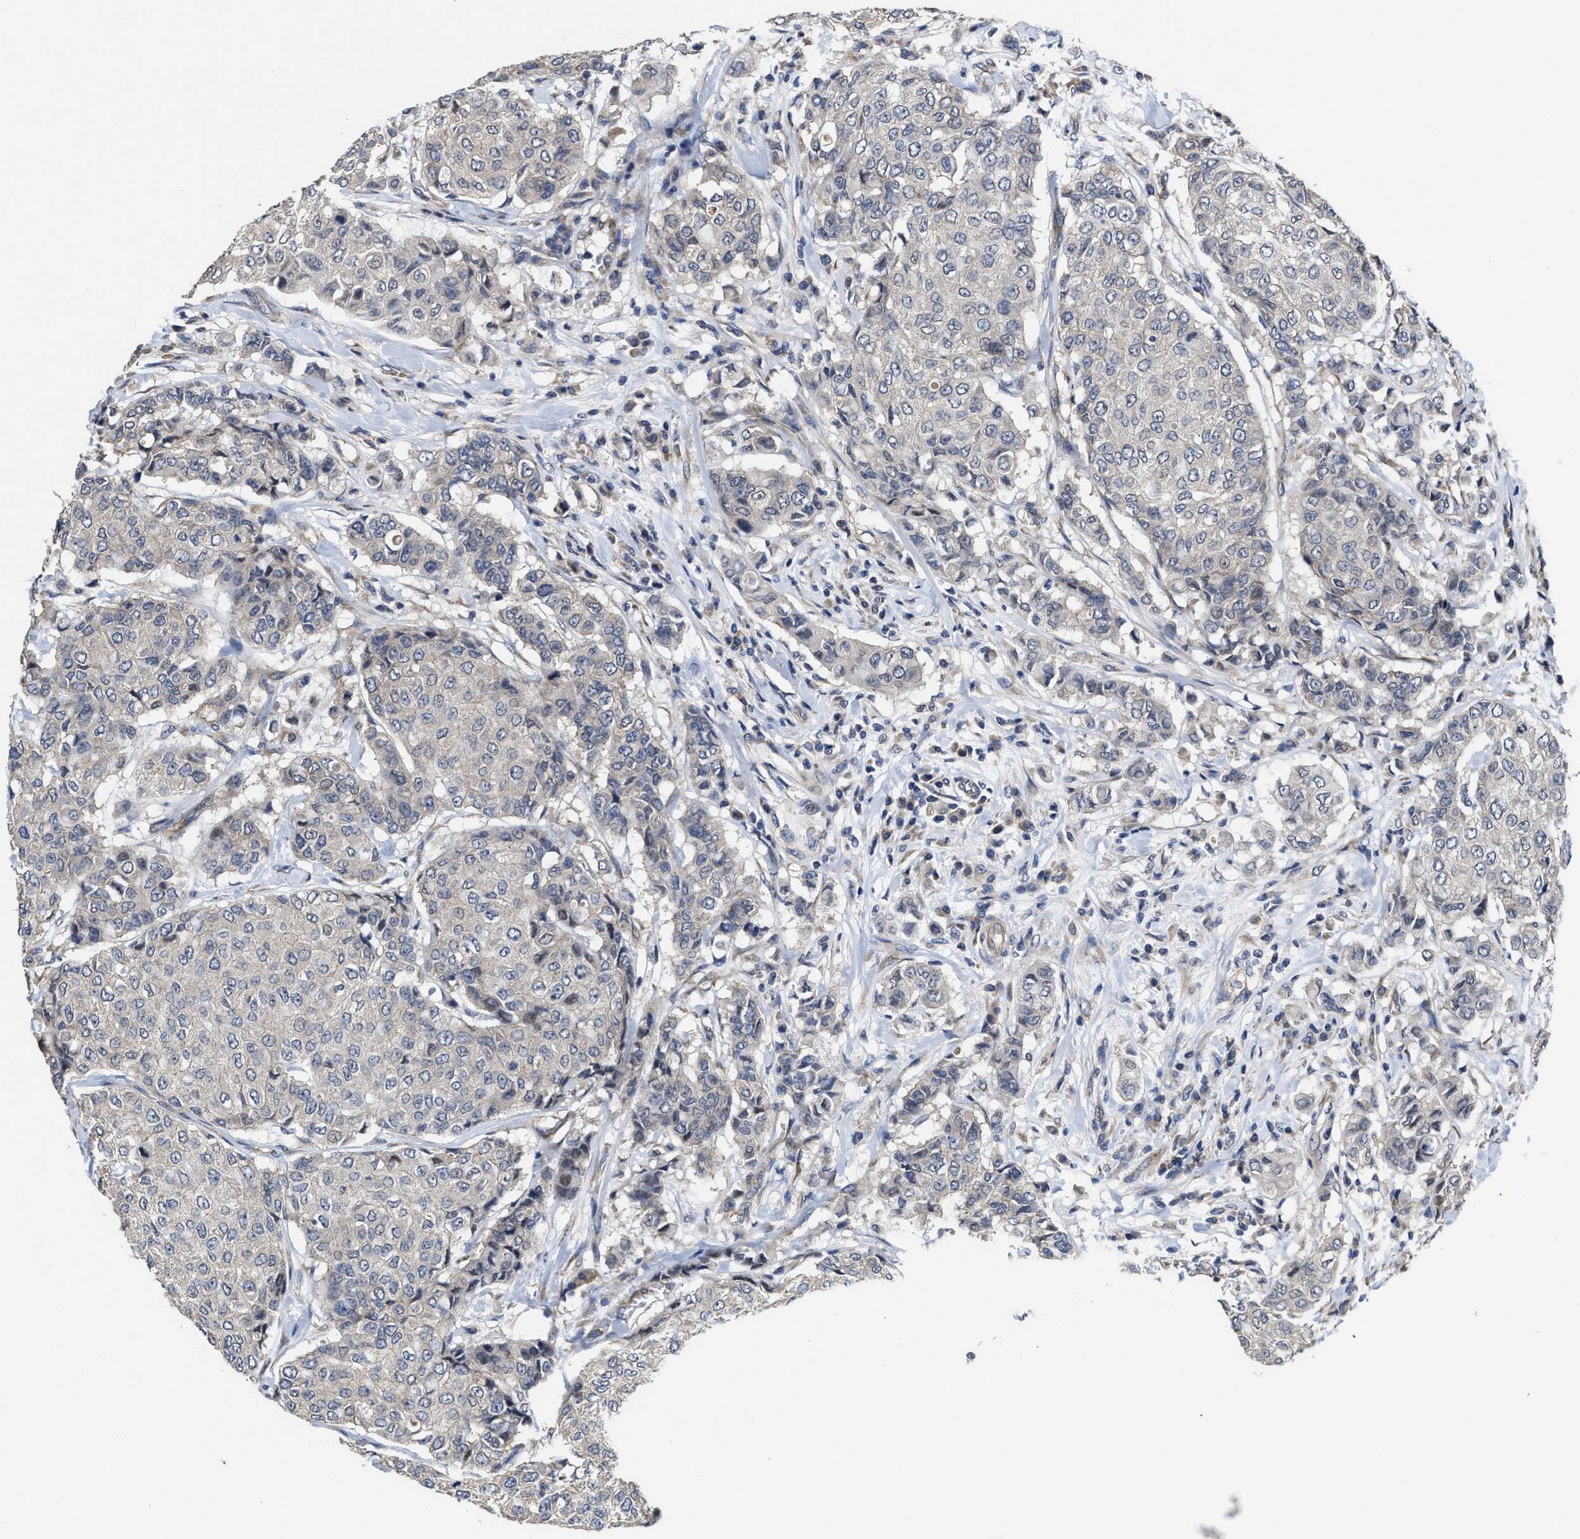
{"staining": {"intensity": "negative", "quantity": "none", "location": "none"}, "tissue": "breast cancer", "cell_type": "Tumor cells", "image_type": "cancer", "snomed": [{"axis": "morphology", "description": "Duct carcinoma"}, {"axis": "topography", "description": "Breast"}], "caption": "The immunohistochemistry micrograph has no significant positivity in tumor cells of breast invasive ductal carcinoma tissue.", "gene": "TRAF6", "patient": {"sex": "female", "age": 27}}